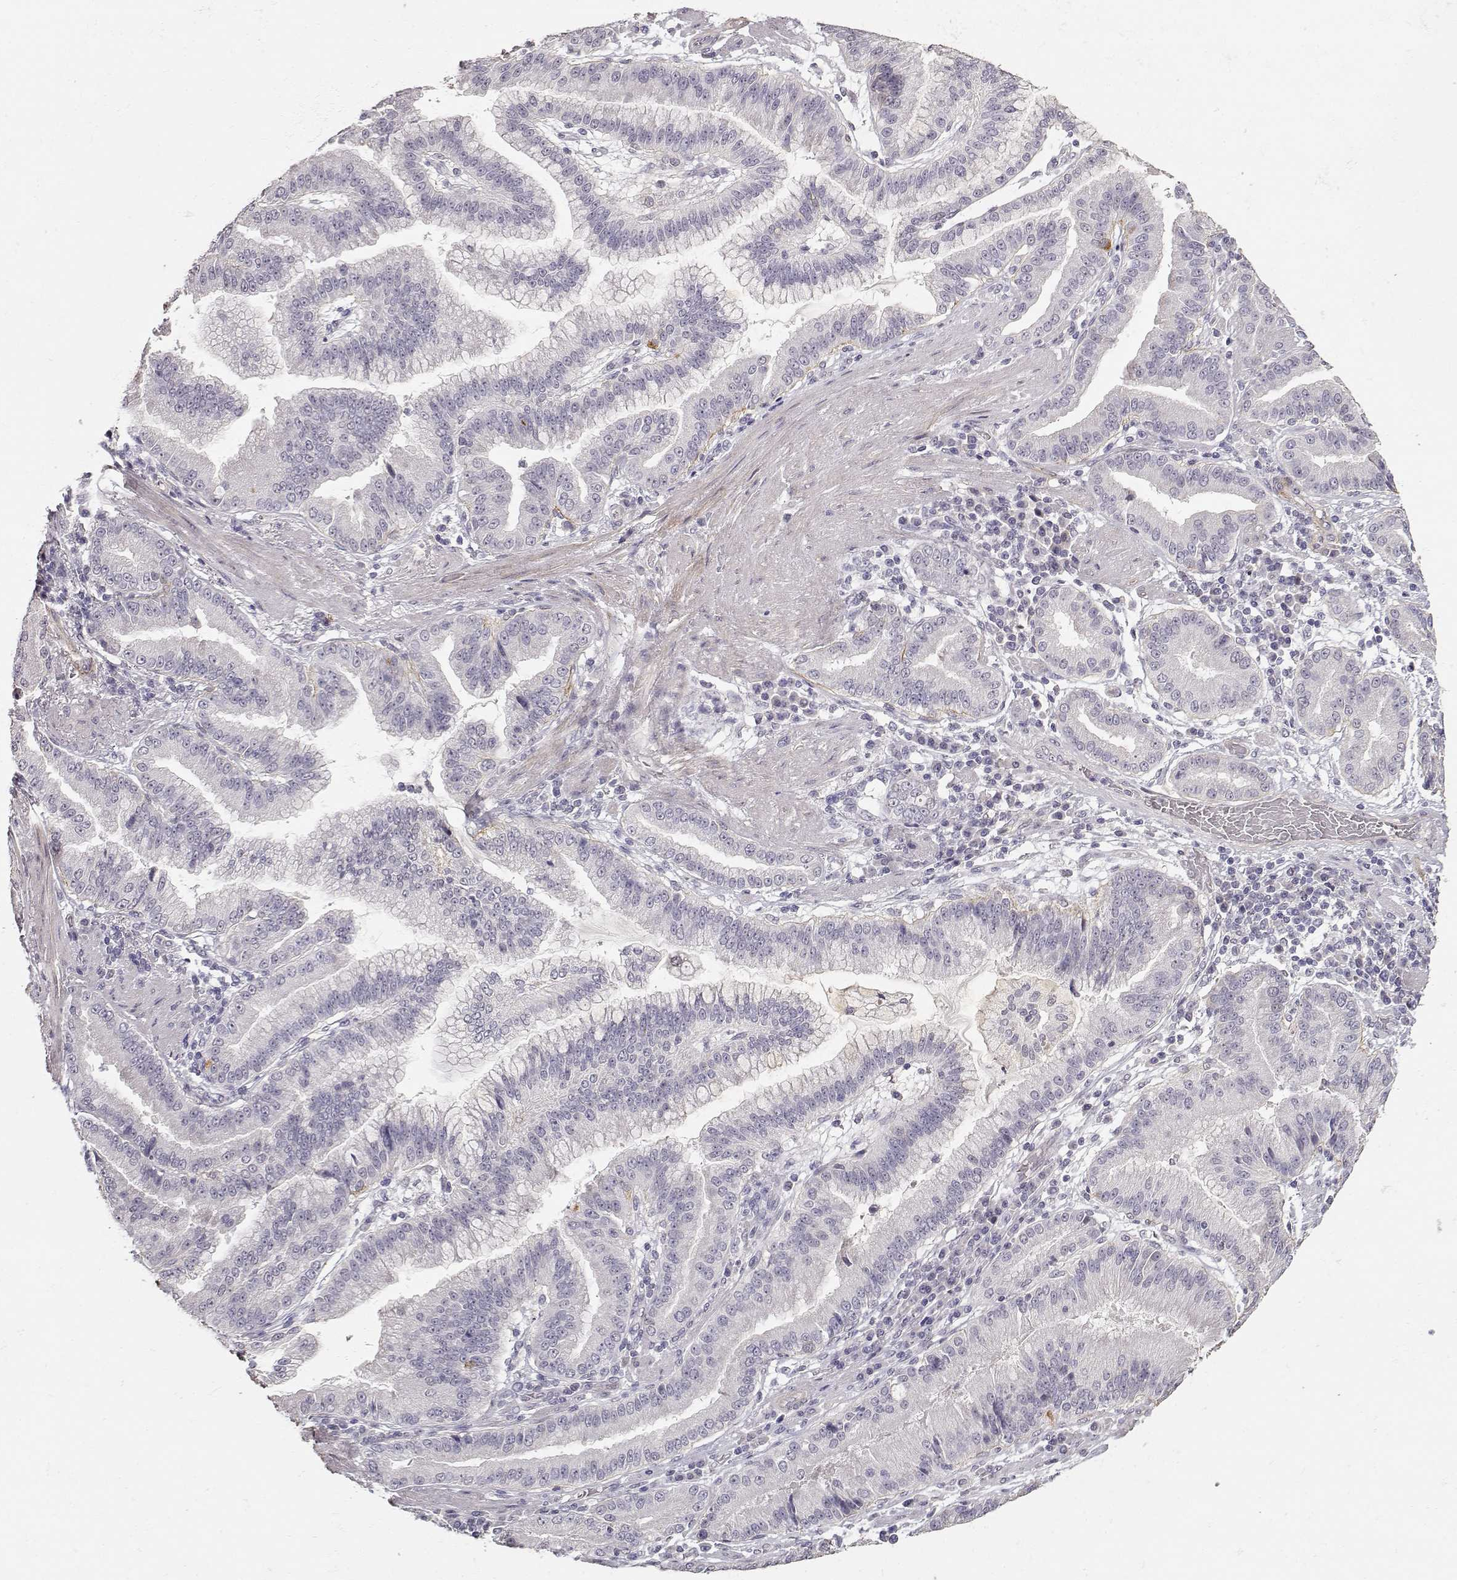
{"staining": {"intensity": "negative", "quantity": "none", "location": "none"}, "tissue": "stomach cancer", "cell_type": "Tumor cells", "image_type": "cancer", "snomed": [{"axis": "morphology", "description": "Adenocarcinoma, NOS"}, {"axis": "topography", "description": "Stomach"}], "caption": "This is an immunohistochemistry photomicrograph of human adenocarcinoma (stomach). There is no positivity in tumor cells.", "gene": "LAMA5", "patient": {"sex": "male", "age": 83}}